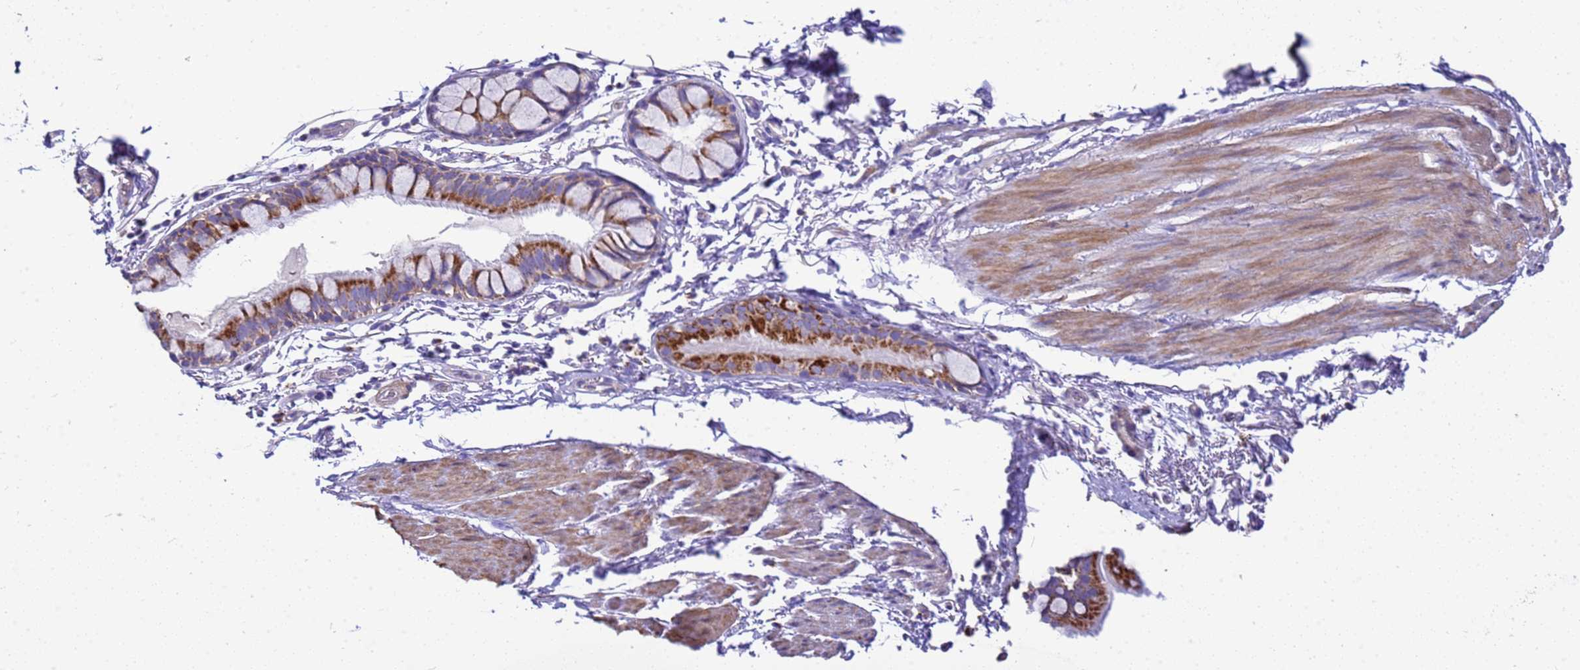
{"staining": {"intensity": "strong", "quantity": ">75%", "location": "cytoplasmic/membranous"}, "tissue": "bronchus", "cell_type": "Respiratory epithelial cells", "image_type": "normal", "snomed": [{"axis": "morphology", "description": "Normal tissue, NOS"}, {"axis": "topography", "description": "Cartilage tissue"}], "caption": "The immunohistochemical stain highlights strong cytoplasmic/membranous positivity in respiratory epithelial cells of unremarkable bronchus. (Stains: DAB in brown, nuclei in blue, Microscopy: brightfield microscopy at high magnification).", "gene": "RNF165", "patient": {"sex": "male", "age": 63}}